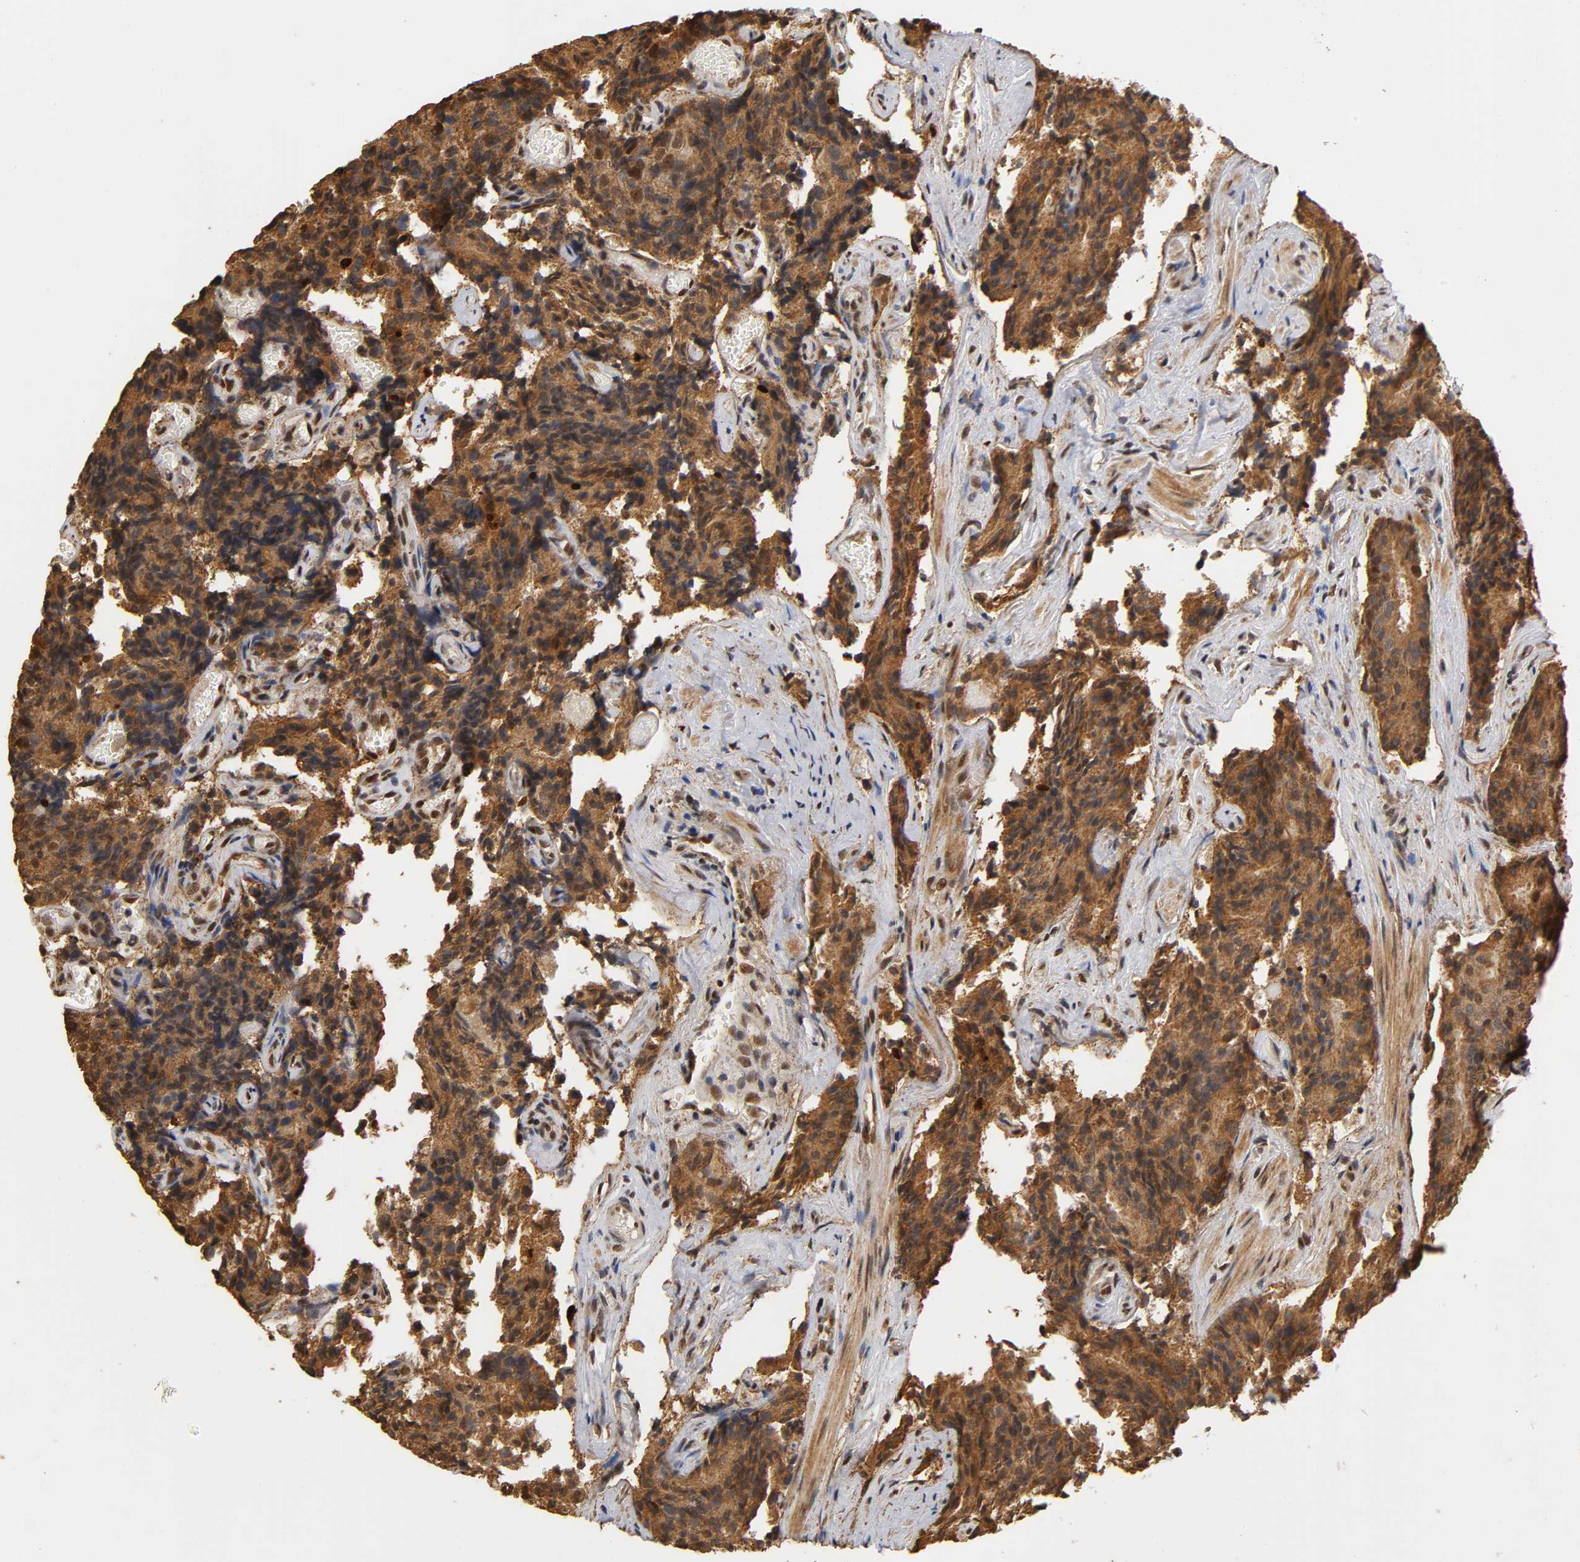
{"staining": {"intensity": "strong", "quantity": ">75%", "location": "cytoplasmic/membranous,nuclear"}, "tissue": "prostate cancer", "cell_type": "Tumor cells", "image_type": "cancer", "snomed": [{"axis": "morphology", "description": "Adenocarcinoma, High grade"}, {"axis": "topography", "description": "Prostate"}], "caption": "Brown immunohistochemical staining in human prostate cancer exhibits strong cytoplasmic/membranous and nuclear positivity in about >75% of tumor cells. Nuclei are stained in blue.", "gene": "RNF122", "patient": {"sex": "male", "age": 58}}